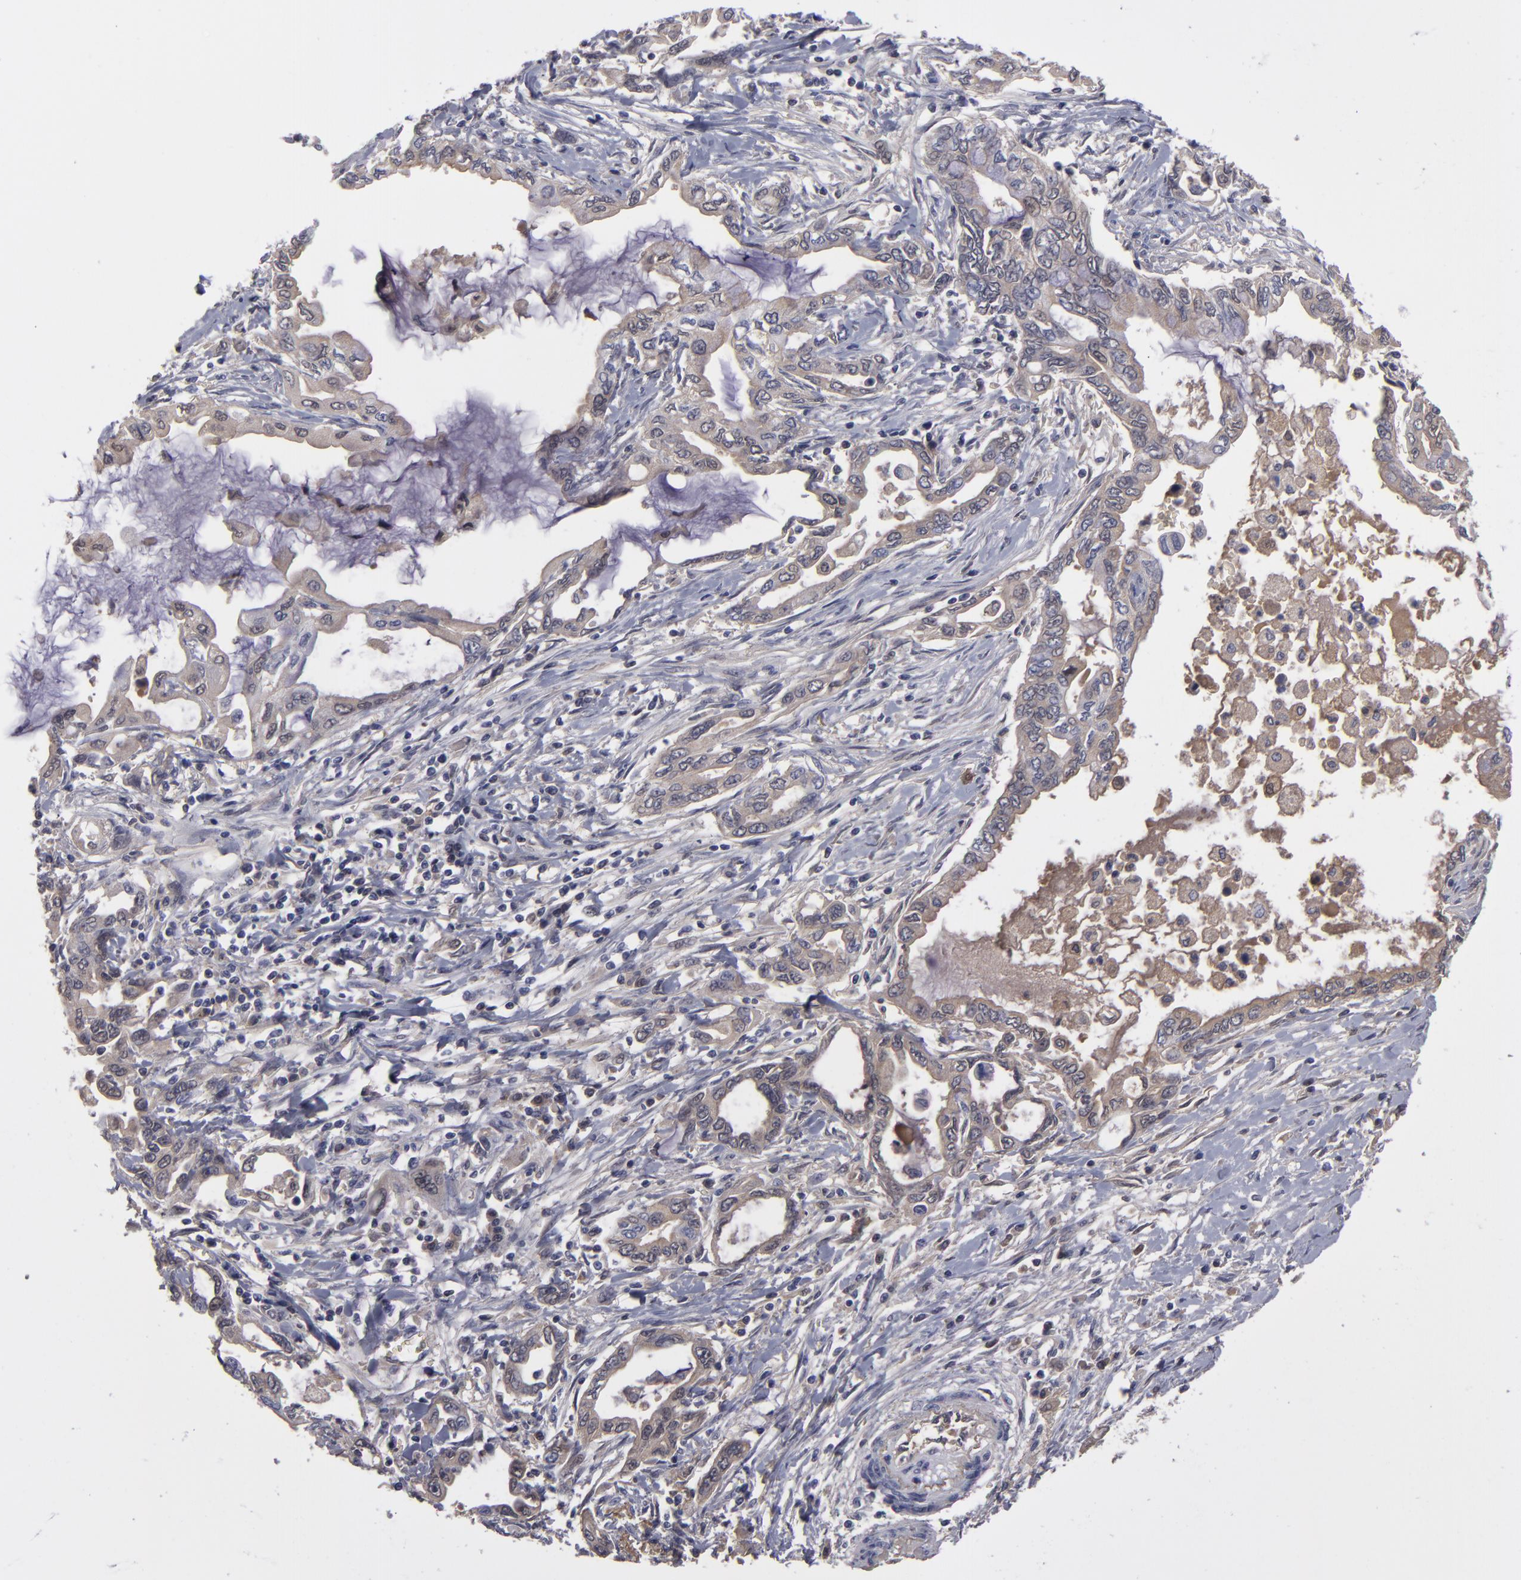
{"staining": {"intensity": "weak", "quantity": "<25%", "location": "cytoplasmic/membranous"}, "tissue": "pancreatic cancer", "cell_type": "Tumor cells", "image_type": "cancer", "snomed": [{"axis": "morphology", "description": "Adenocarcinoma, NOS"}, {"axis": "topography", "description": "Pancreas"}], "caption": "Immunohistochemistry of pancreatic cancer (adenocarcinoma) demonstrates no staining in tumor cells.", "gene": "ITIH4", "patient": {"sex": "female", "age": 57}}